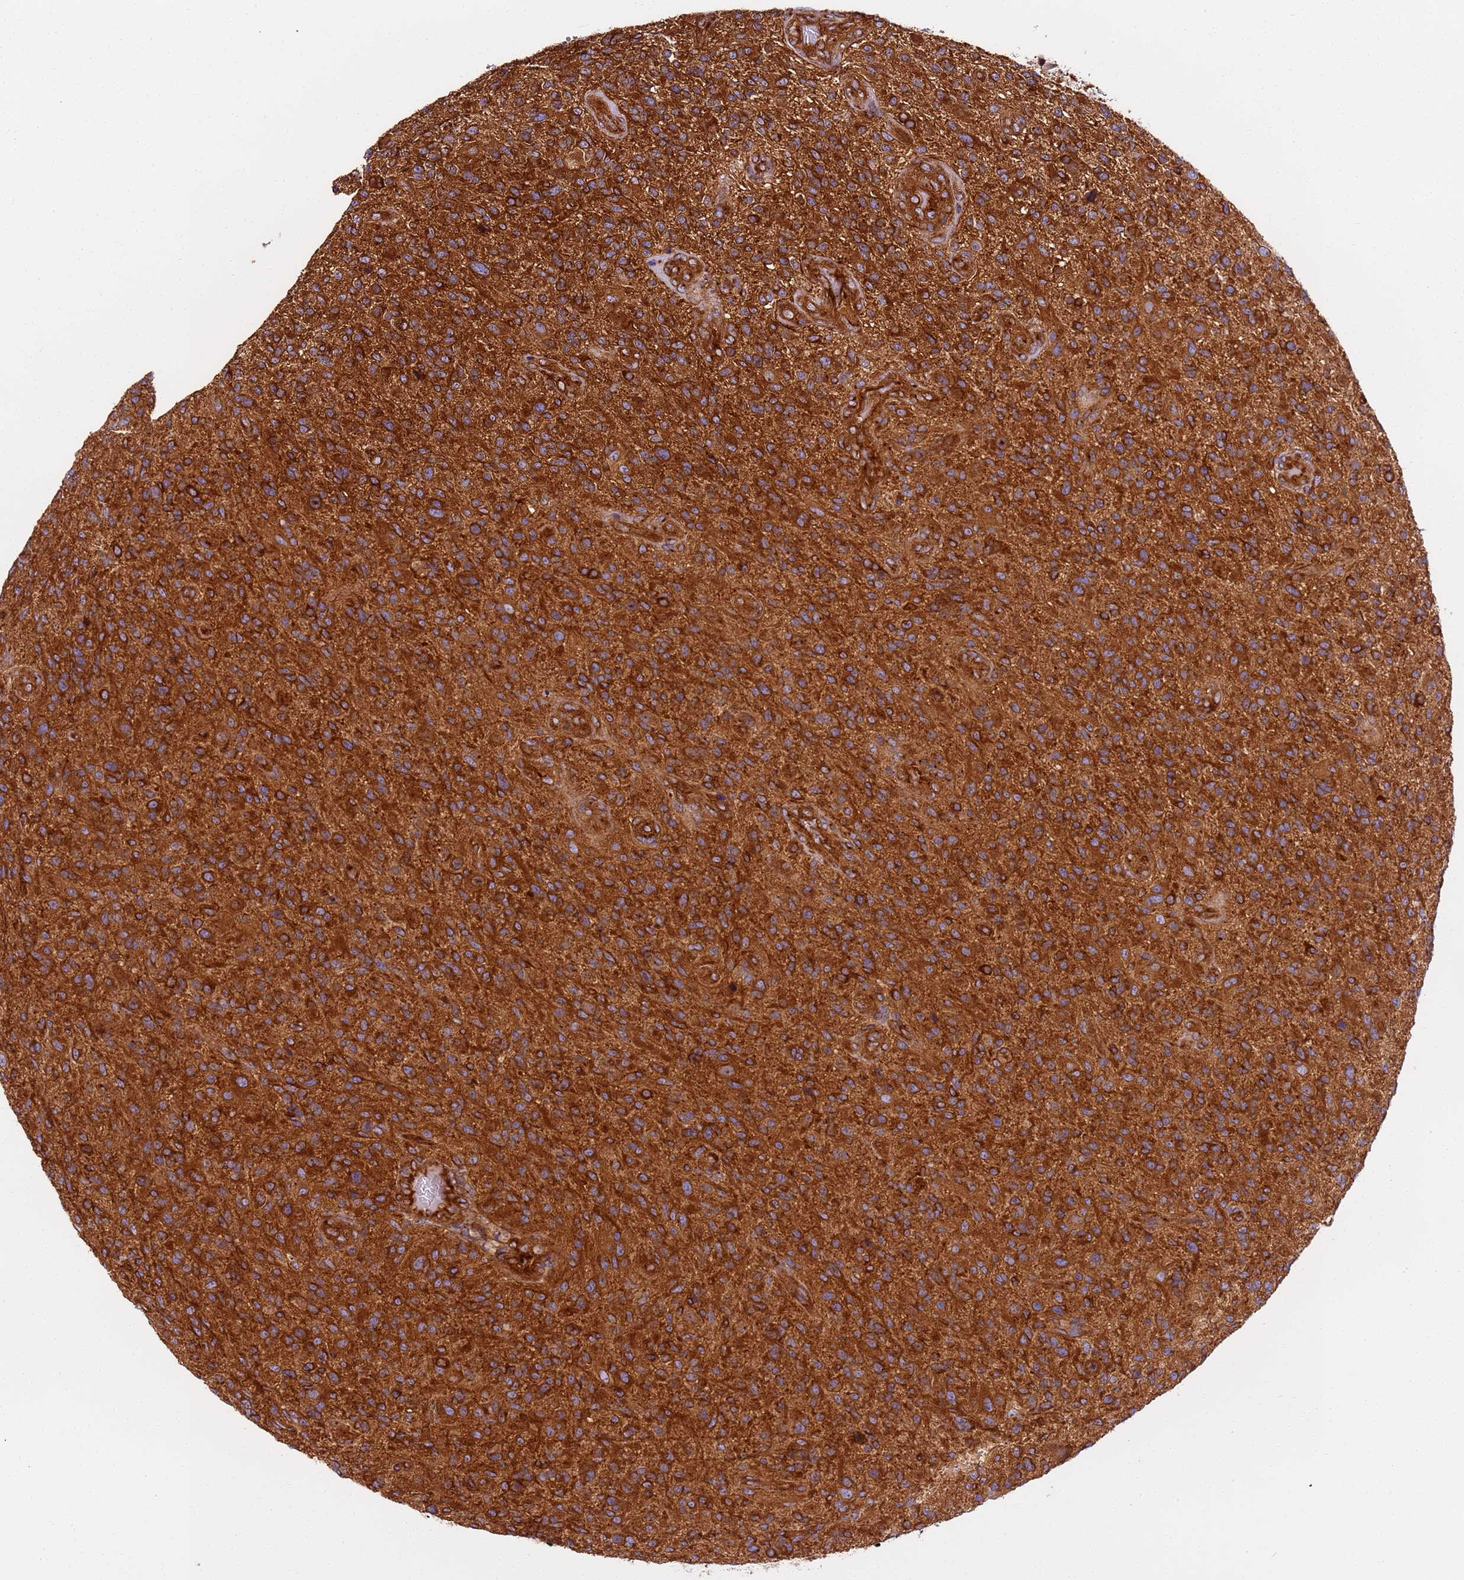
{"staining": {"intensity": "strong", "quantity": ">75%", "location": "cytoplasmic/membranous"}, "tissue": "glioma", "cell_type": "Tumor cells", "image_type": "cancer", "snomed": [{"axis": "morphology", "description": "Glioma, malignant, High grade"}, {"axis": "topography", "description": "Brain"}], "caption": "DAB (3,3'-diaminobenzidine) immunohistochemical staining of human glioma reveals strong cytoplasmic/membranous protein positivity in approximately >75% of tumor cells. (DAB (3,3'-diaminobenzidine) IHC, brown staining for protein, blue staining for nuclei).", "gene": "DYNC1I2", "patient": {"sex": "male", "age": 47}}